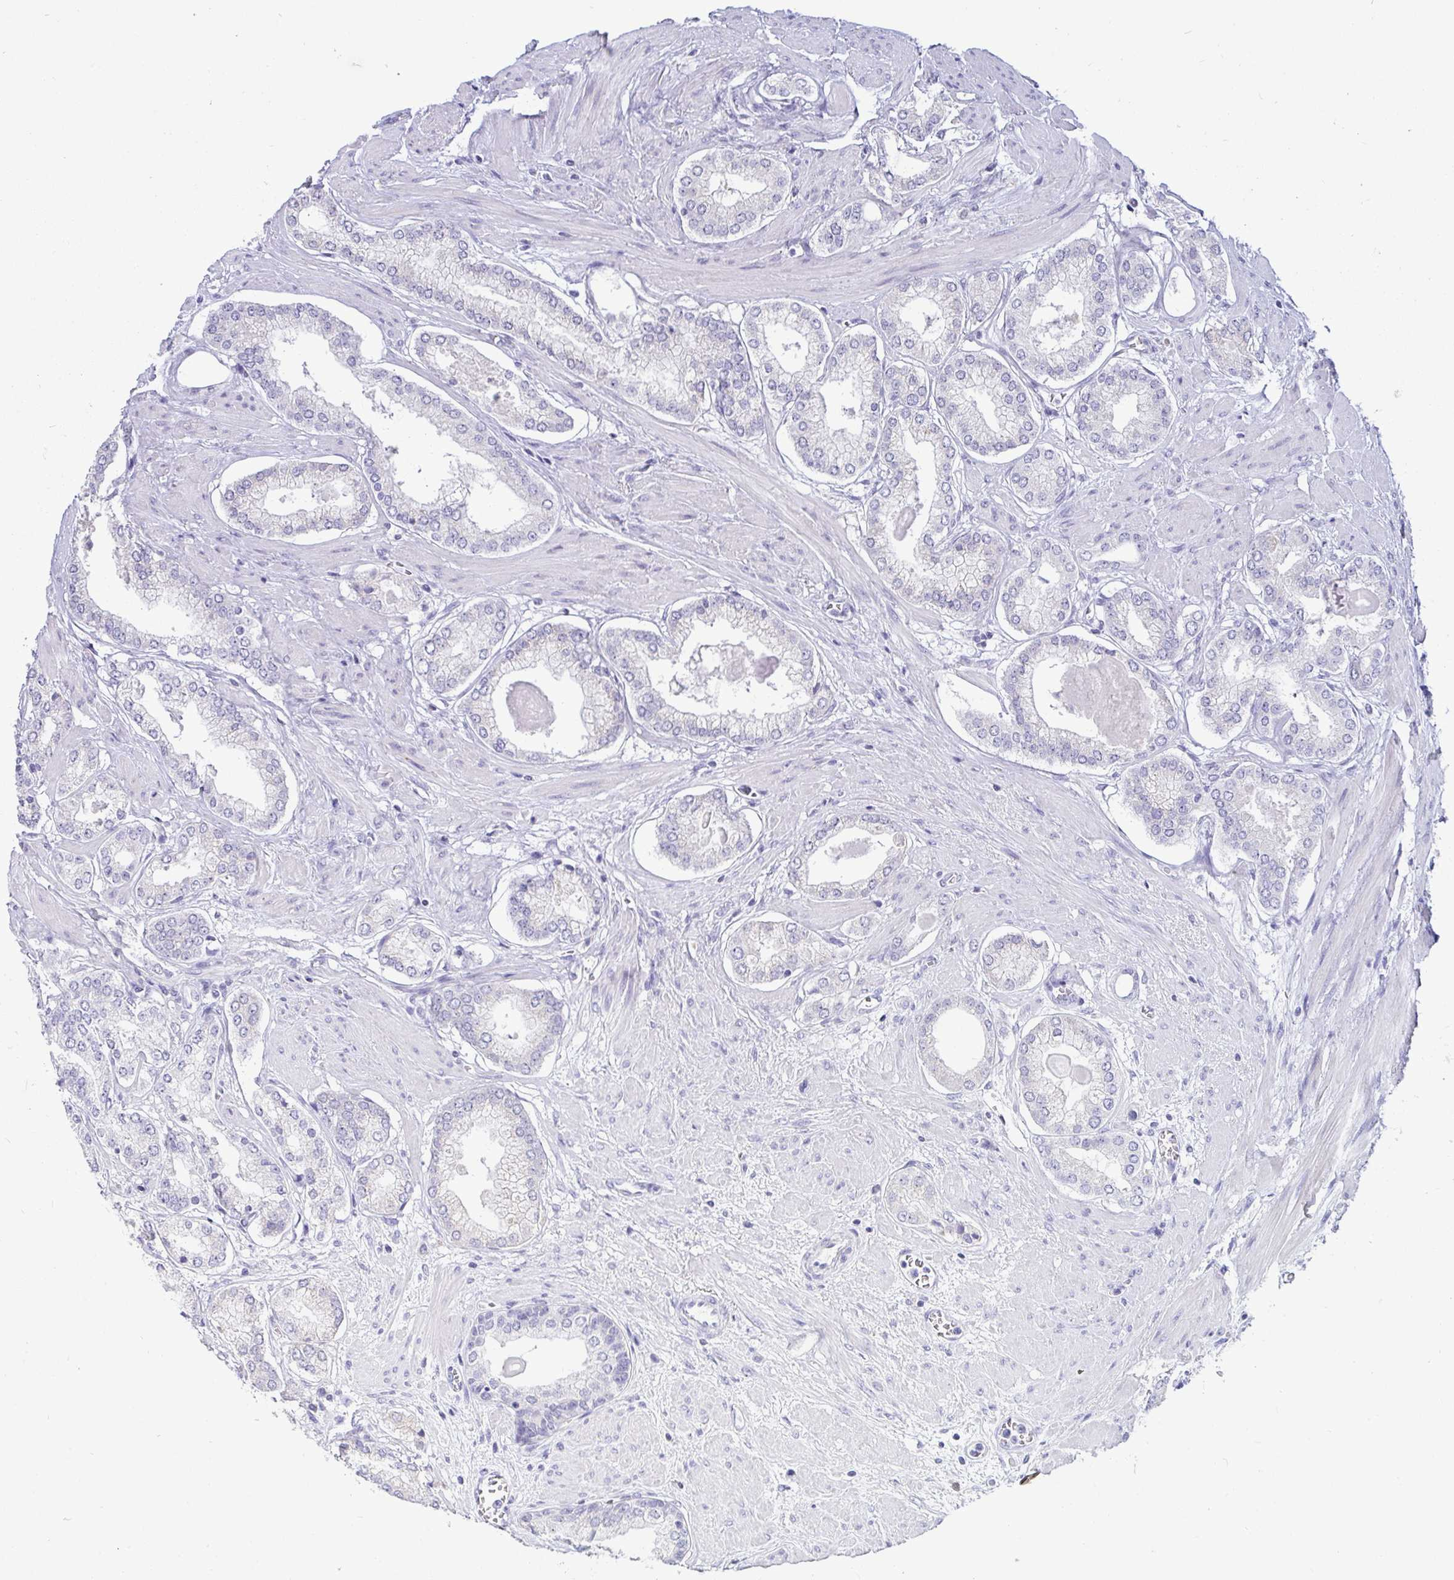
{"staining": {"intensity": "negative", "quantity": "none", "location": "none"}, "tissue": "prostate cancer", "cell_type": "Tumor cells", "image_type": "cancer", "snomed": [{"axis": "morphology", "description": "Adenocarcinoma, Low grade"}, {"axis": "topography", "description": "Prostate"}], "caption": "An image of human prostate low-grade adenocarcinoma is negative for staining in tumor cells.", "gene": "TFPI2", "patient": {"sex": "male", "age": 64}}